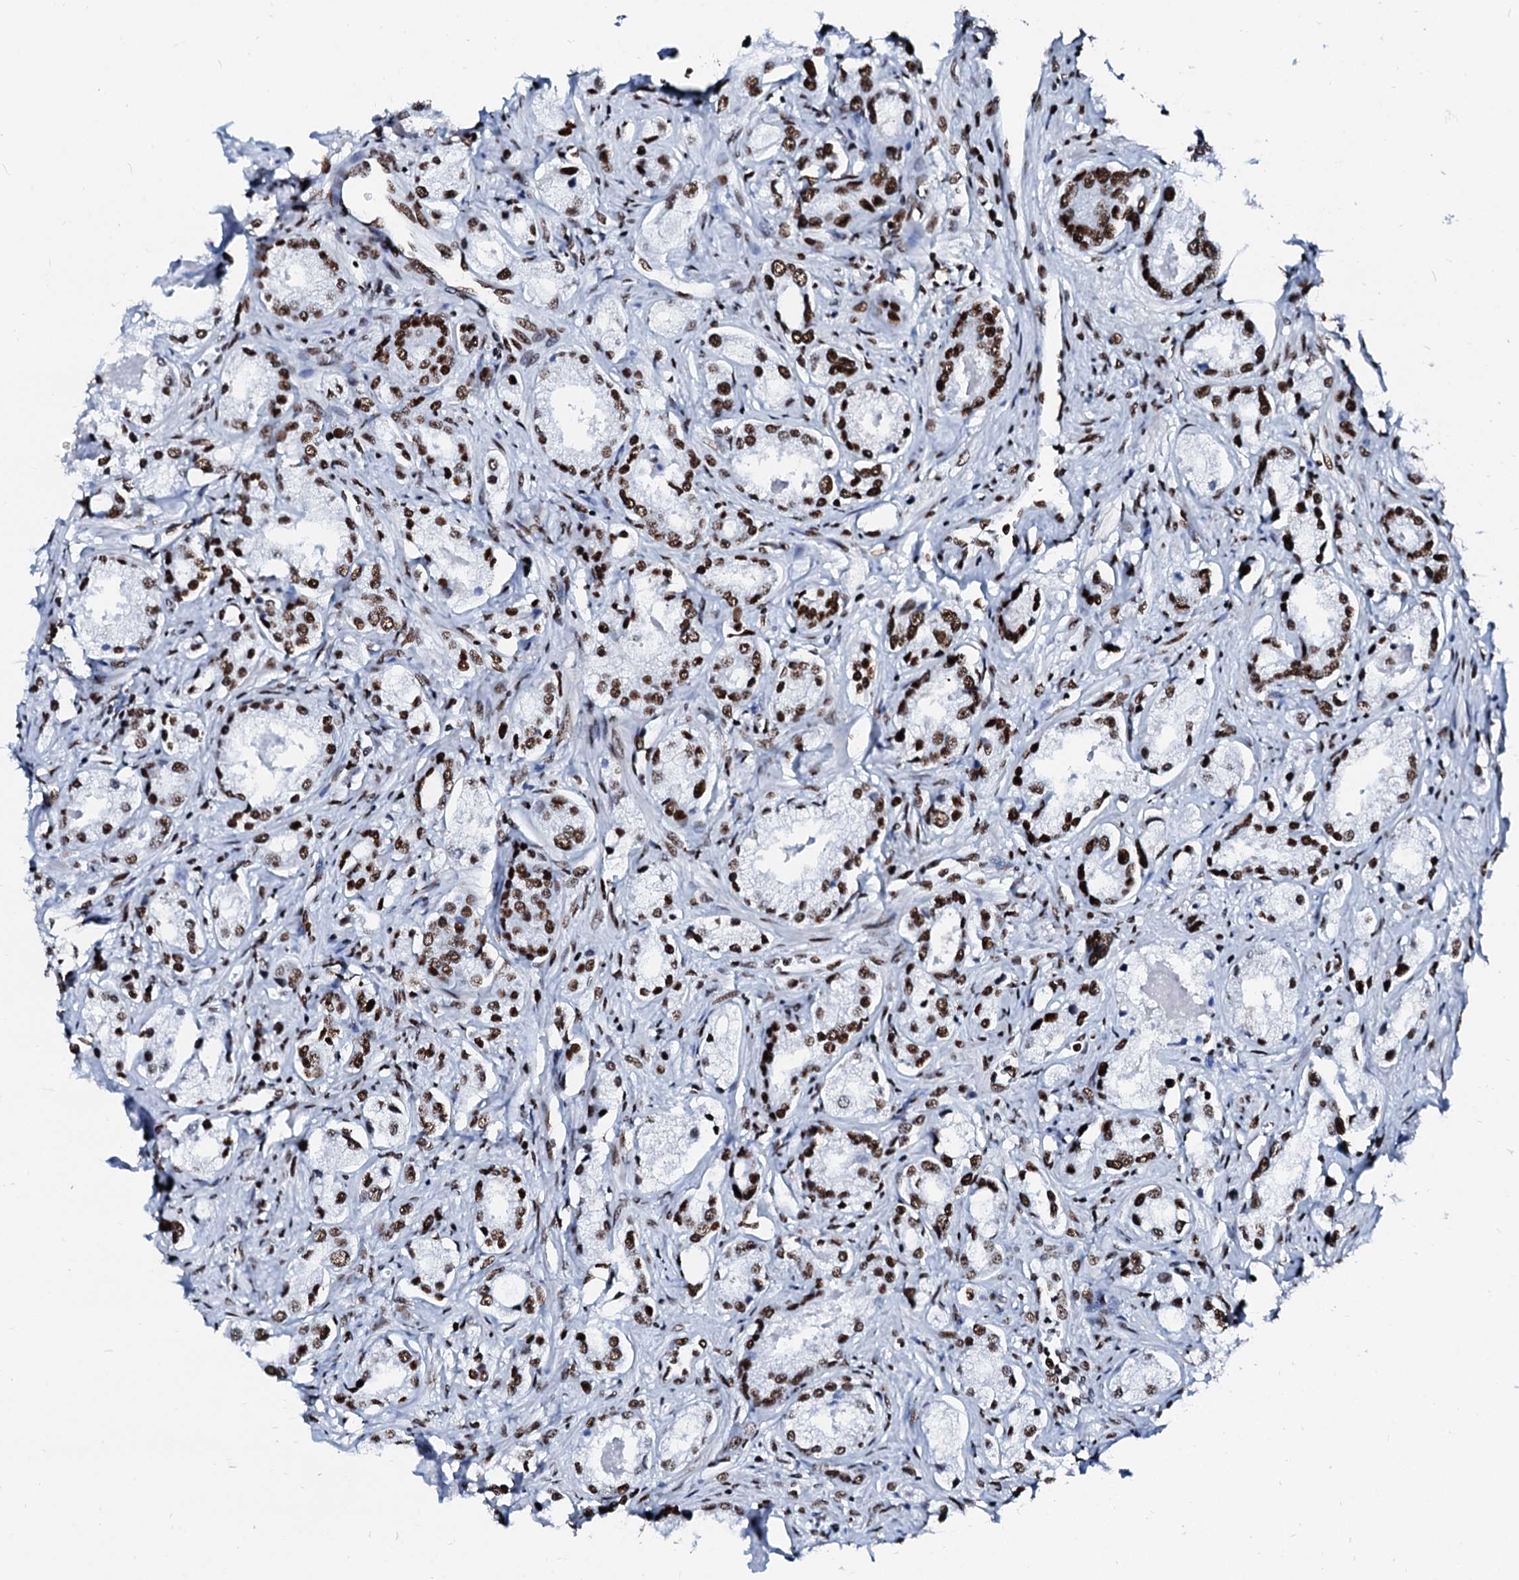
{"staining": {"intensity": "strong", "quantity": ">75%", "location": "nuclear"}, "tissue": "prostate cancer", "cell_type": "Tumor cells", "image_type": "cancer", "snomed": [{"axis": "morphology", "description": "Adenocarcinoma, Low grade"}, {"axis": "topography", "description": "Prostate"}], "caption": "Protein analysis of prostate cancer tissue demonstrates strong nuclear expression in approximately >75% of tumor cells.", "gene": "RALY", "patient": {"sex": "male", "age": 68}}